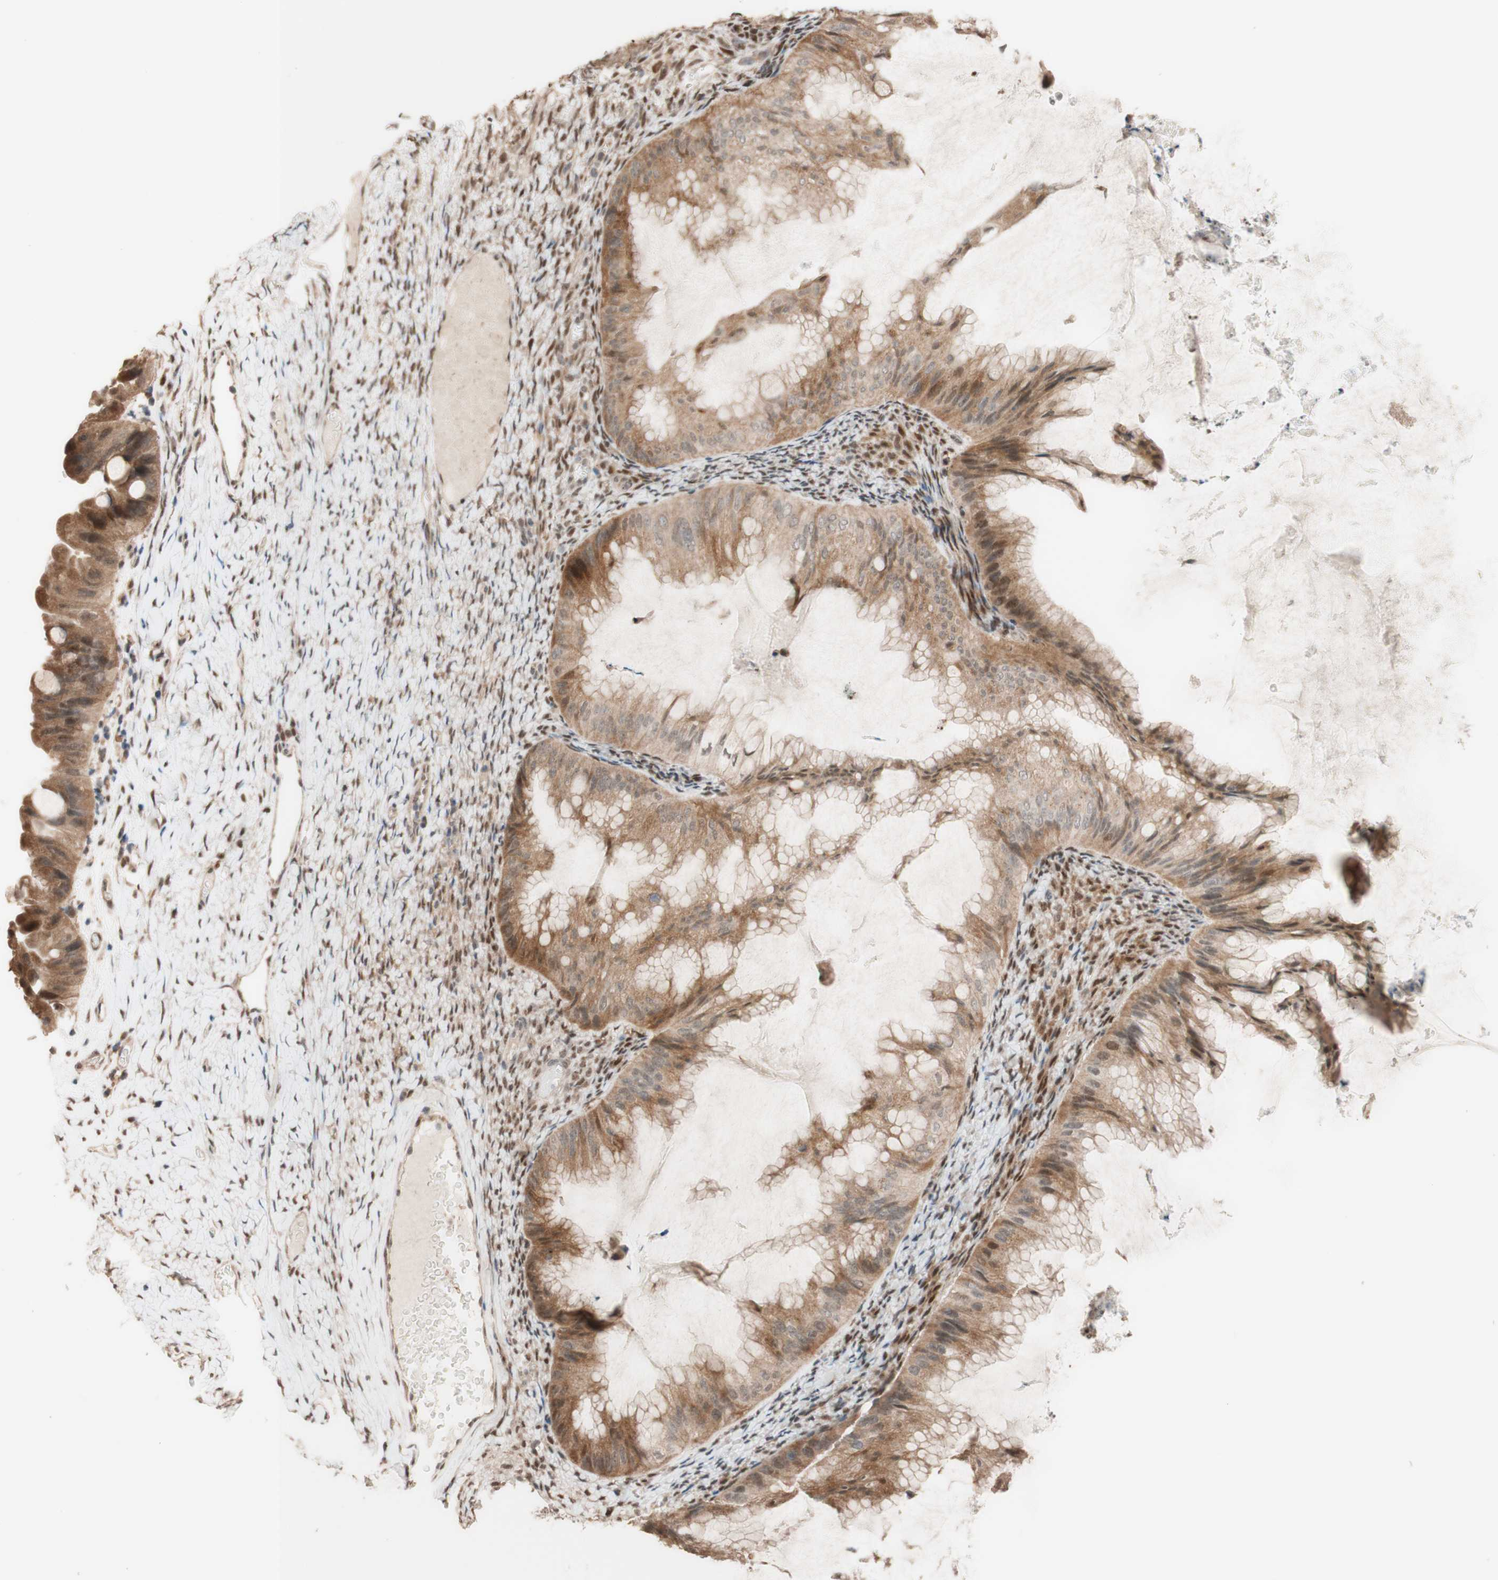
{"staining": {"intensity": "moderate", "quantity": ">75%", "location": "cytoplasmic/membranous"}, "tissue": "ovarian cancer", "cell_type": "Tumor cells", "image_type": "cancer", "snomed": [{"axis": "morphology", "description": "Cystadenocarcinoma, mucinous, NOS"}, {"axis": "topography", "description": "Ovary"}], "caption": "Brown immunohistochemical staining in human ovarian mucinous cystadenocarcinoma exhibits moderate cytoplasmic/membranous staining in about >75% of tumor cells.", "gene": "CCNC", "patient": {"sex": "female", "age": 61}}